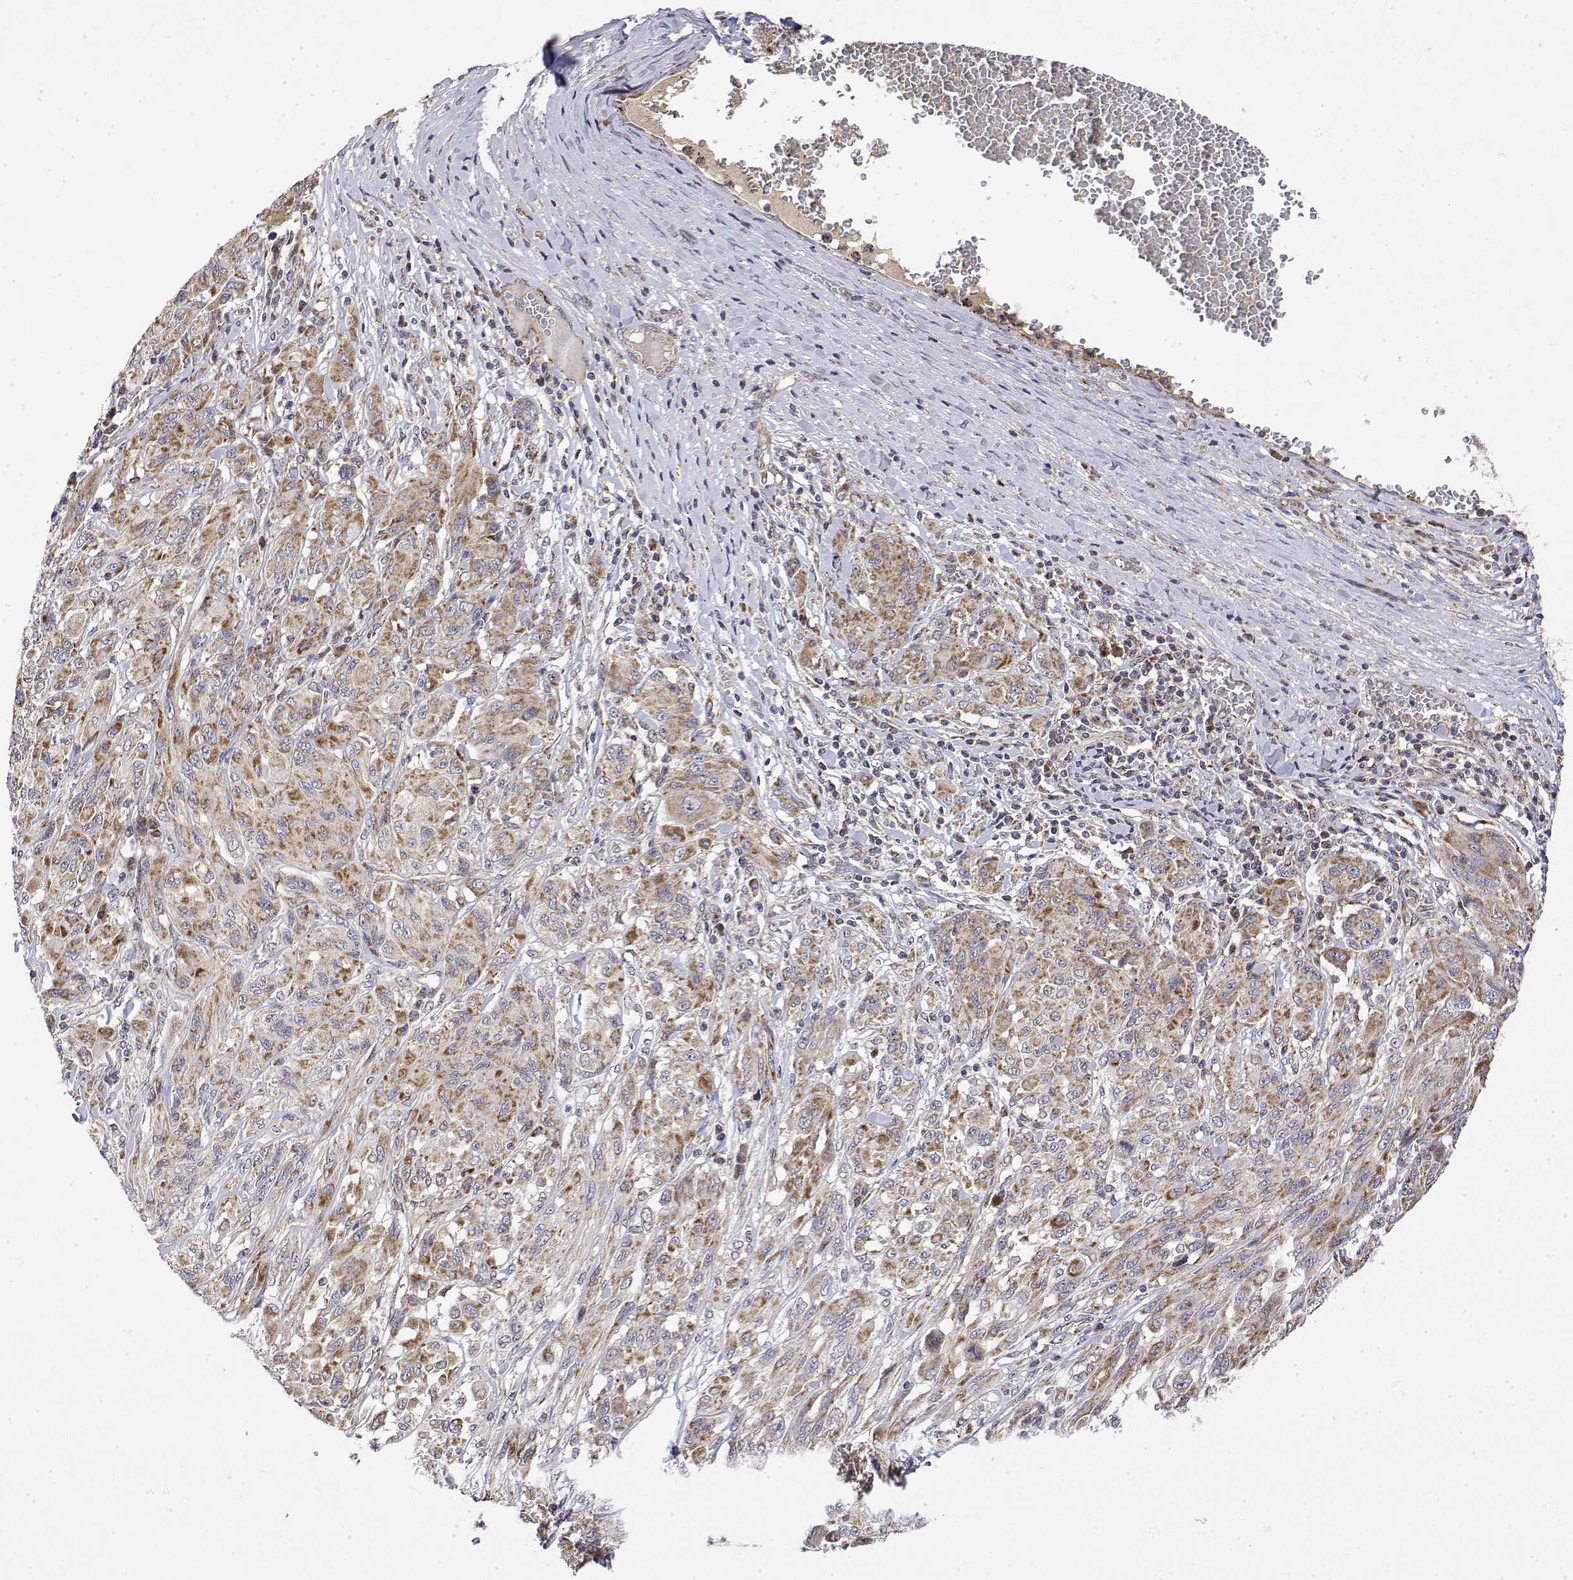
{"staining": {"intensity": "moderate", "quantity": ">75%", "location": "cytoplasmic/membranous"}, "tissue": "melanoma", "cell_type": "Tumor cells", "image_type": "cancer", "snomed": [{"axis": "morphology", "description": "Malignant melanoma, NOS"}, {"axis": "topography", "description": "Skin"}], "caption": "Immunohistochemistry (IHC) (DAB (3,3'-diaminobenzidine)) staining of human malignant melanoma displays moderate cytoplasmic/membranous protein positivity in approximately >75% of tumor cells.", "gene": "GADD45GIP1", "patient": {"sex": "female", "age": 91}}